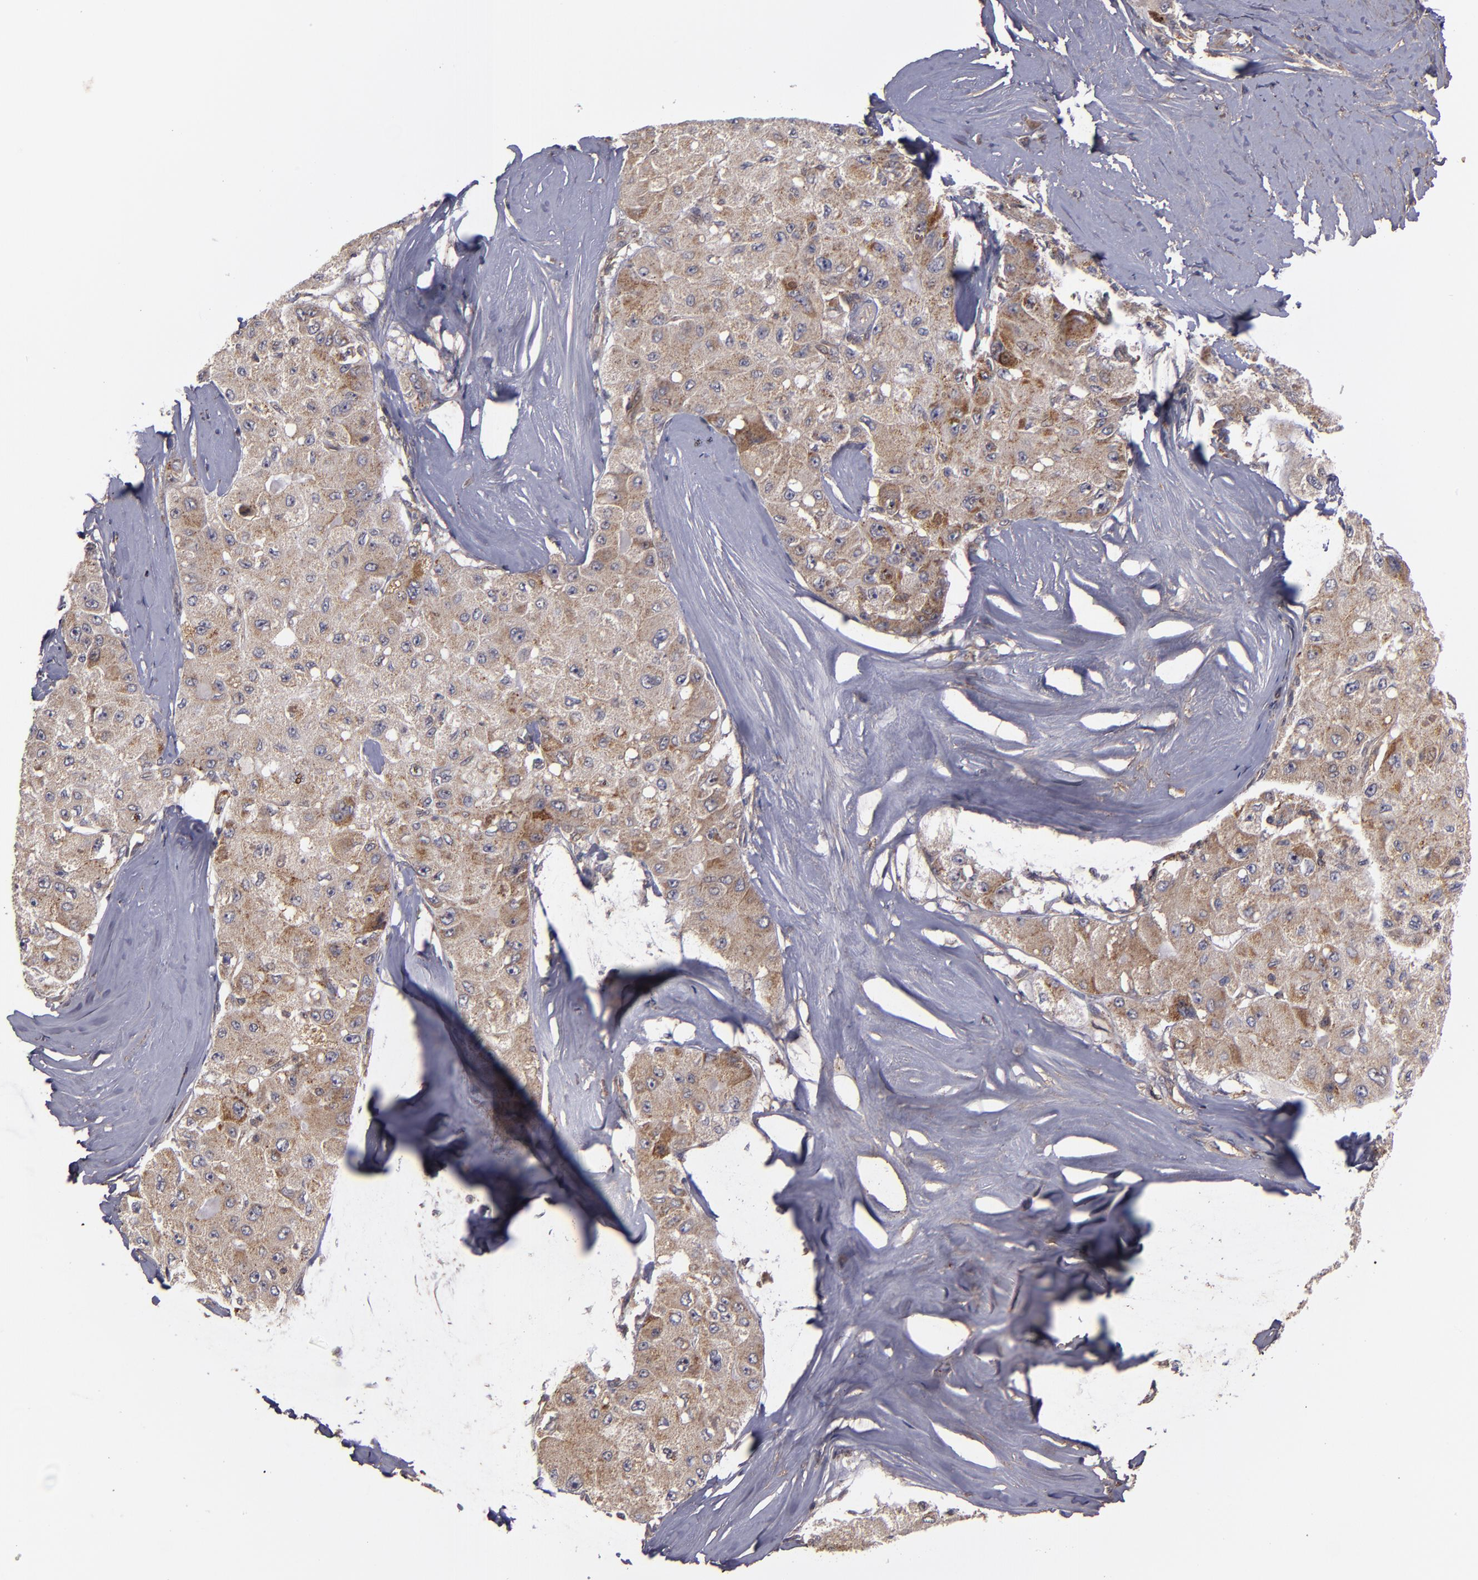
{"staining": {"intensity": "moderate", "quantity": "25%-75%", "location": "cytoplasmic/membranous"}, "tissue": "liver cancer", "cell_type": "Tumor cells", "image_type": "cancer", "snomed": [{"axis": "morphology", "description": "Carcinoma, Hepatocellular, NOS"}, {"axis": "topography", "description": "Liver"}], "caption": "Liver hepatocellular carcinoma stained for a protein (brown) demonstrates moderate cytoplasmic/membranous positive staining in about 25%-75% of tumor cells.", "gene": "ZFYVE1", "patient": {"sex": "male", "age": 80}}